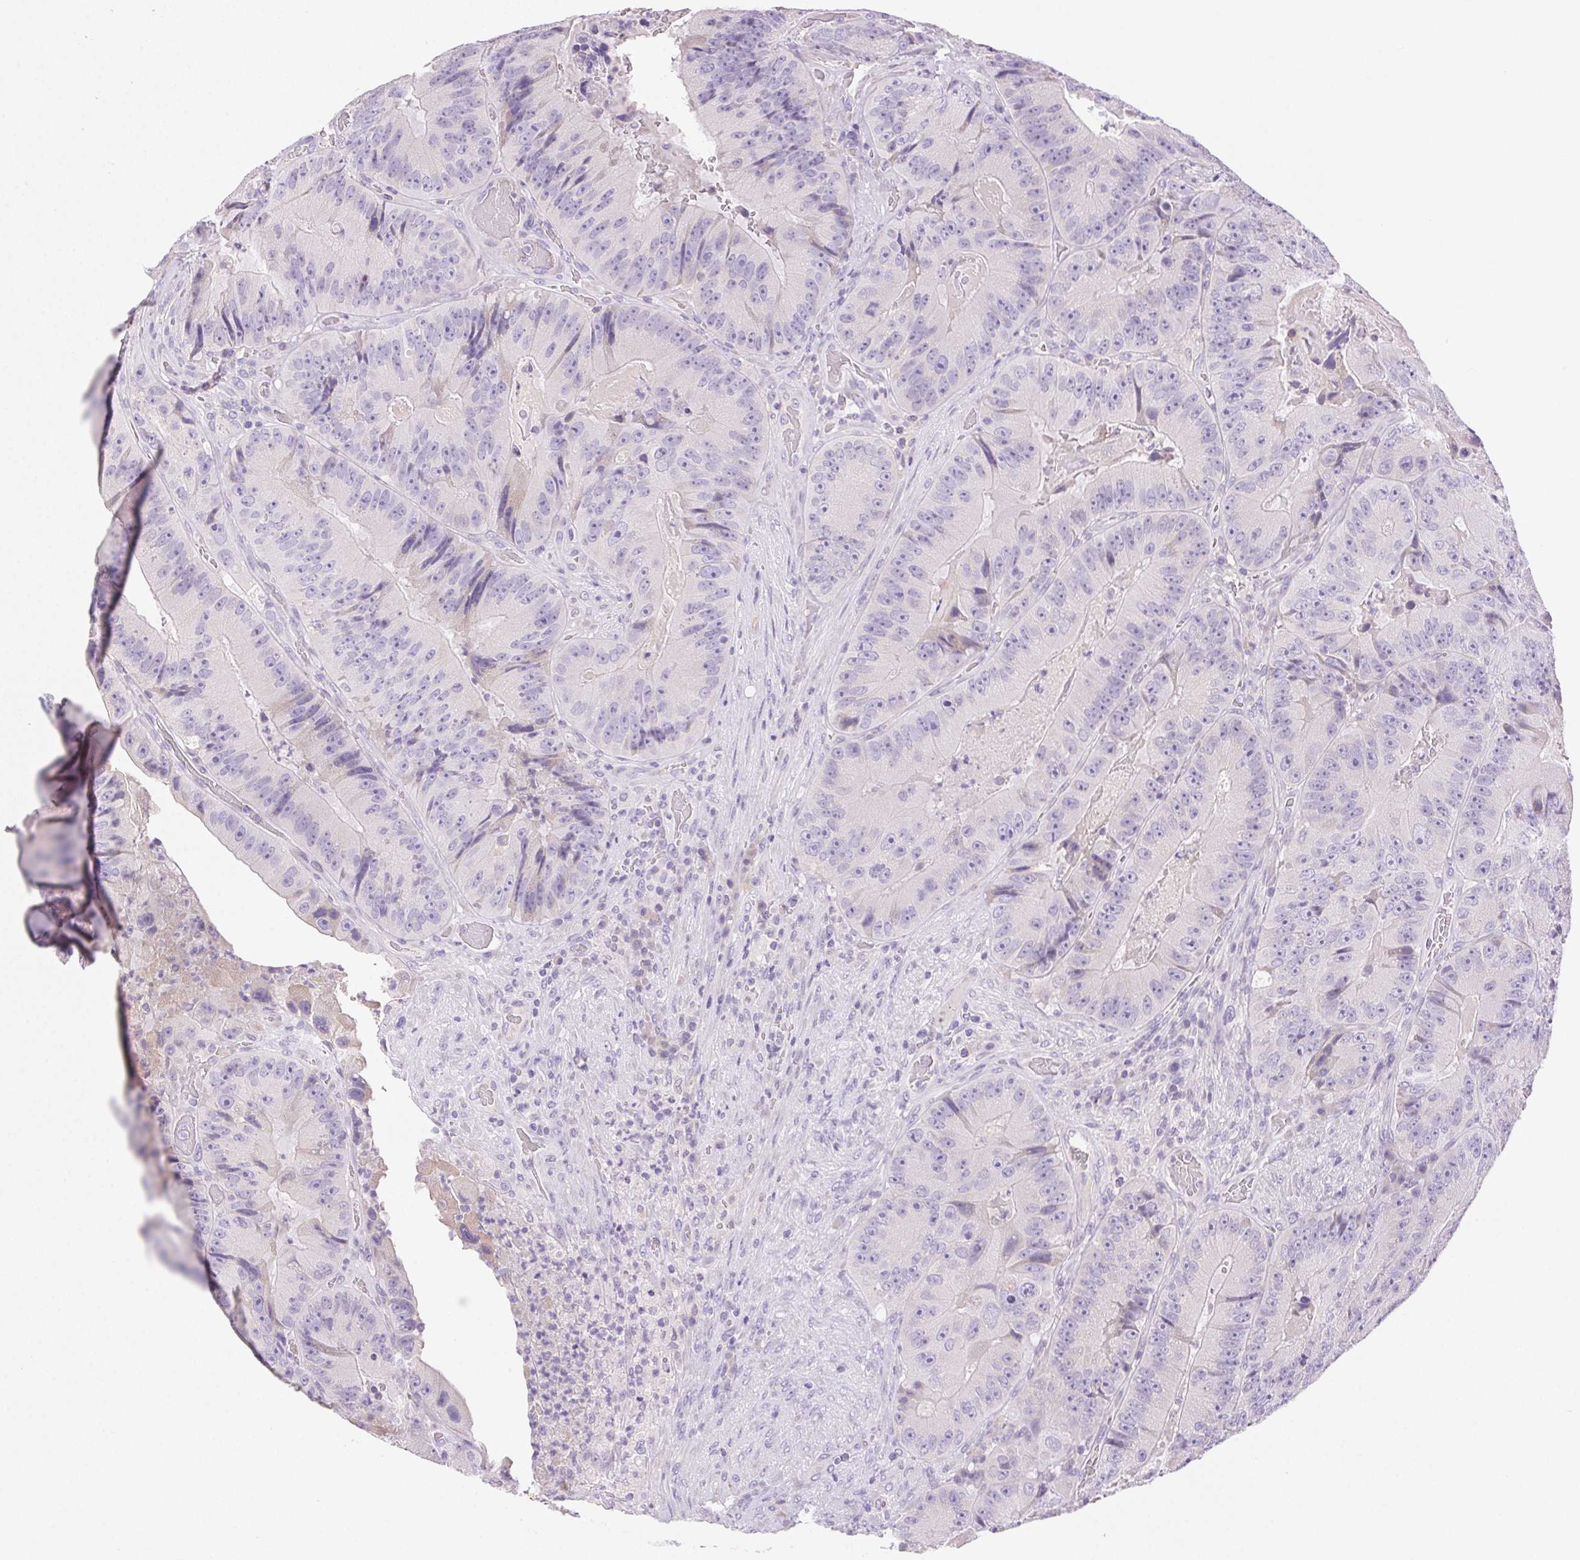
{"staining": {"intensity": "negative", "quantity": "none", "location": "none"}, "tissue": "colorectal cancer", "cell_type": "Tumor cells", "image_type": "cancer", "snomed": [{"axis": "morphology", "description": "Adenocarcinoma, NOS"}, {"axis": "topography", "description": "Colon"}], "caption": "Protein analysis of colorectal adenocarcinoma demonstrates no significant staining in tumor cells.", "gene": "ARHGAP11B", "patient": {"sex": "female", "age": 86}}